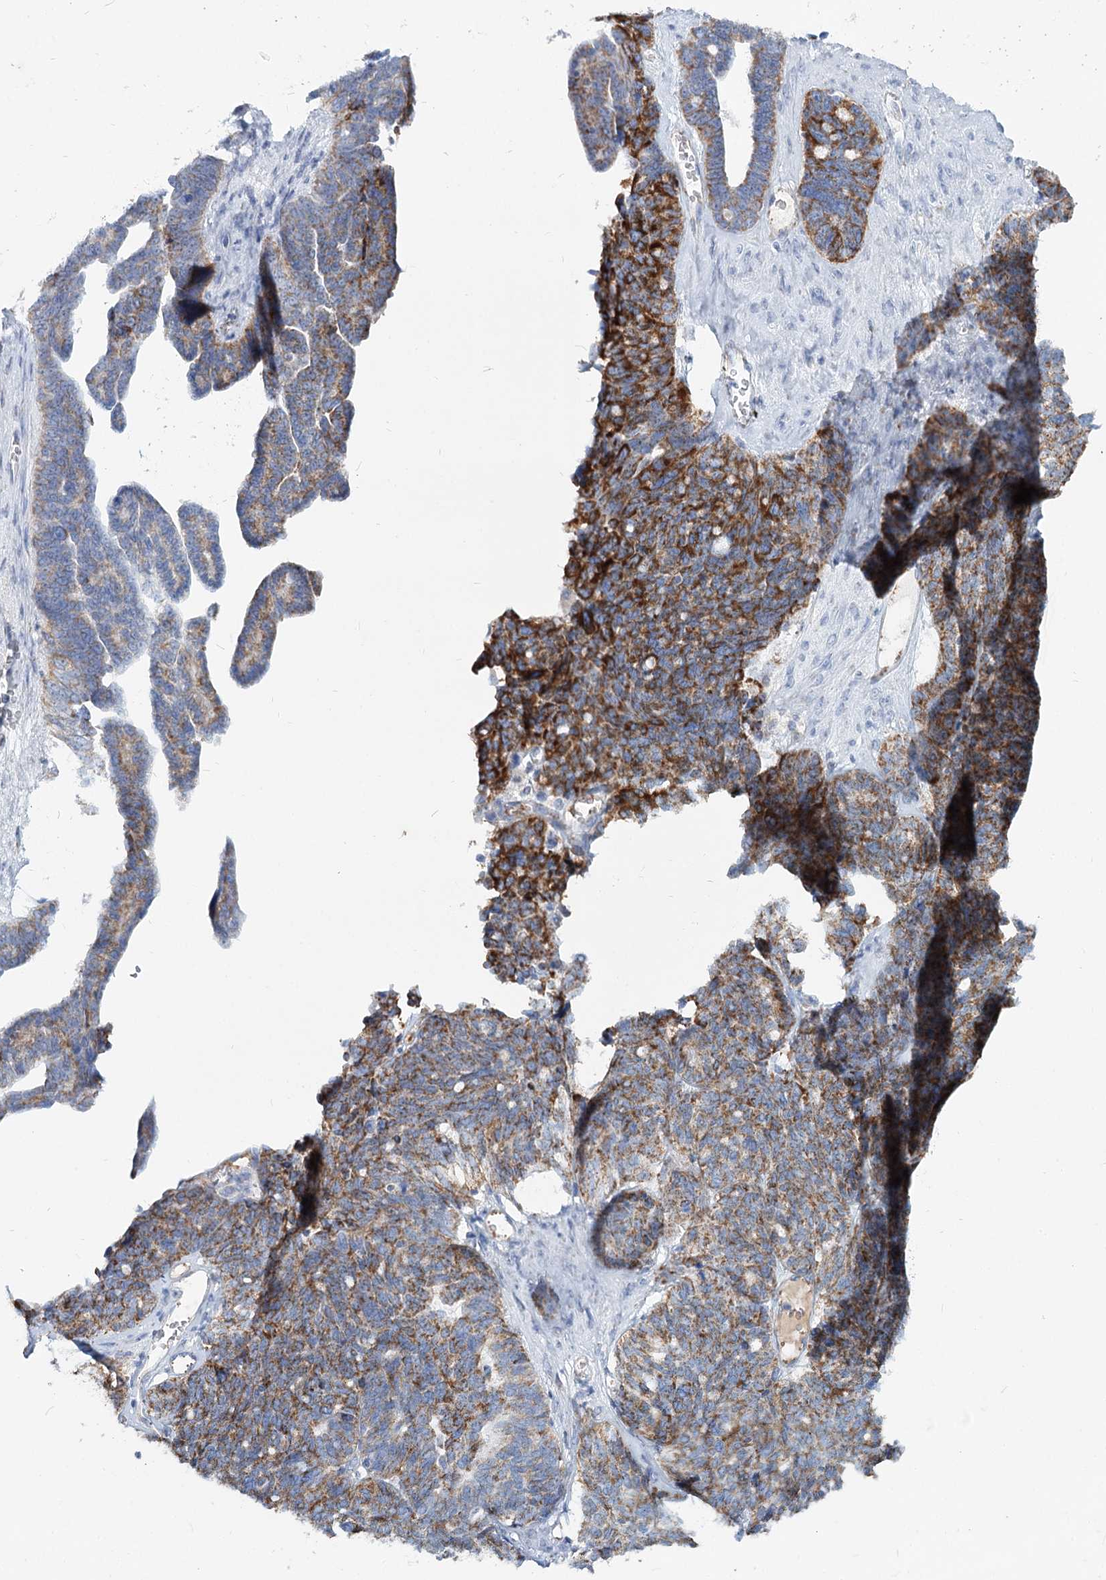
{"staining": {"intensity": "strong", "quantity": "25%-75%", "location": "cytoplasmic/membranous"}, "tissue": "ovarian cancer", "cell_type": "Tumor cells", "image_type": "cancer", "snomed": [{"axis": "morphology", "description": "Cystadenocarcinoma, serous, NOS"}, {"axis": "topography", "description": "Ovary"}], "caption": "This histopathology image reveals ovarian cancer (serous cystadenocarcinoma) stained with immunohistochemistry to label a protein in brown. The cytoplasmic/membranous of tumor cells show strong positivity for the protein. Nuclei are counter-stained blue.", "gene": "MCCC2", "patient": {"sex": "female", "age": 79}}